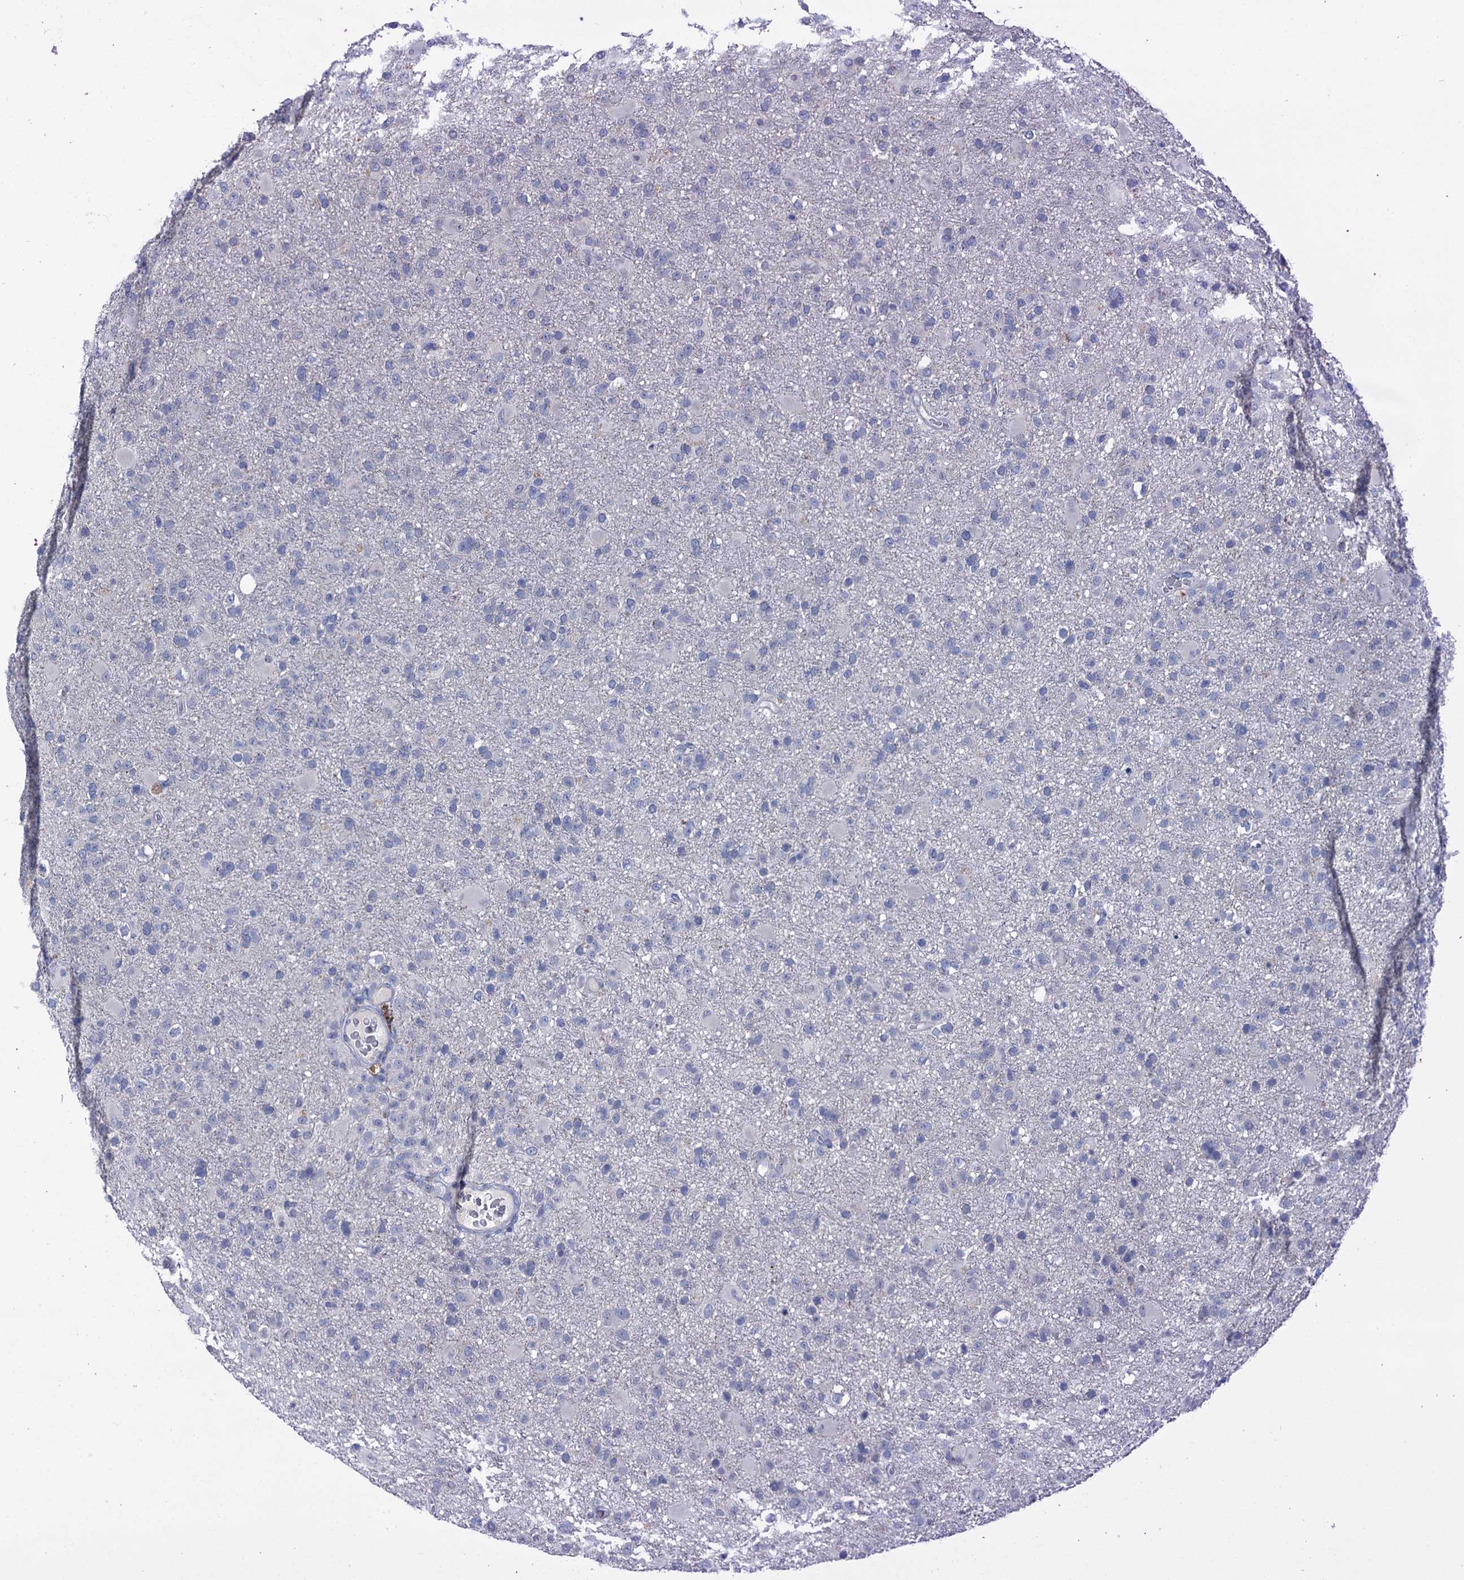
{"staining": {"intensity": "negative", "quantity": "none", "location": "none"}, "tissue": "glioma", "cell_type": "Tumor cells", "image_type": "cancer", "snomed": [{"axis": "morphology", "description": "Glioma, malignant, Low grade"}, {"axis": "topography", "description": "Brain"}], "caption": "High power microscopy photomicrograph of an IHC photomicrograph of malignant low-grade glioma, revealing no significant staining in tumor cells.", "gene": "ANKRD42", "patient": {"sex": "male", "age": 65}}